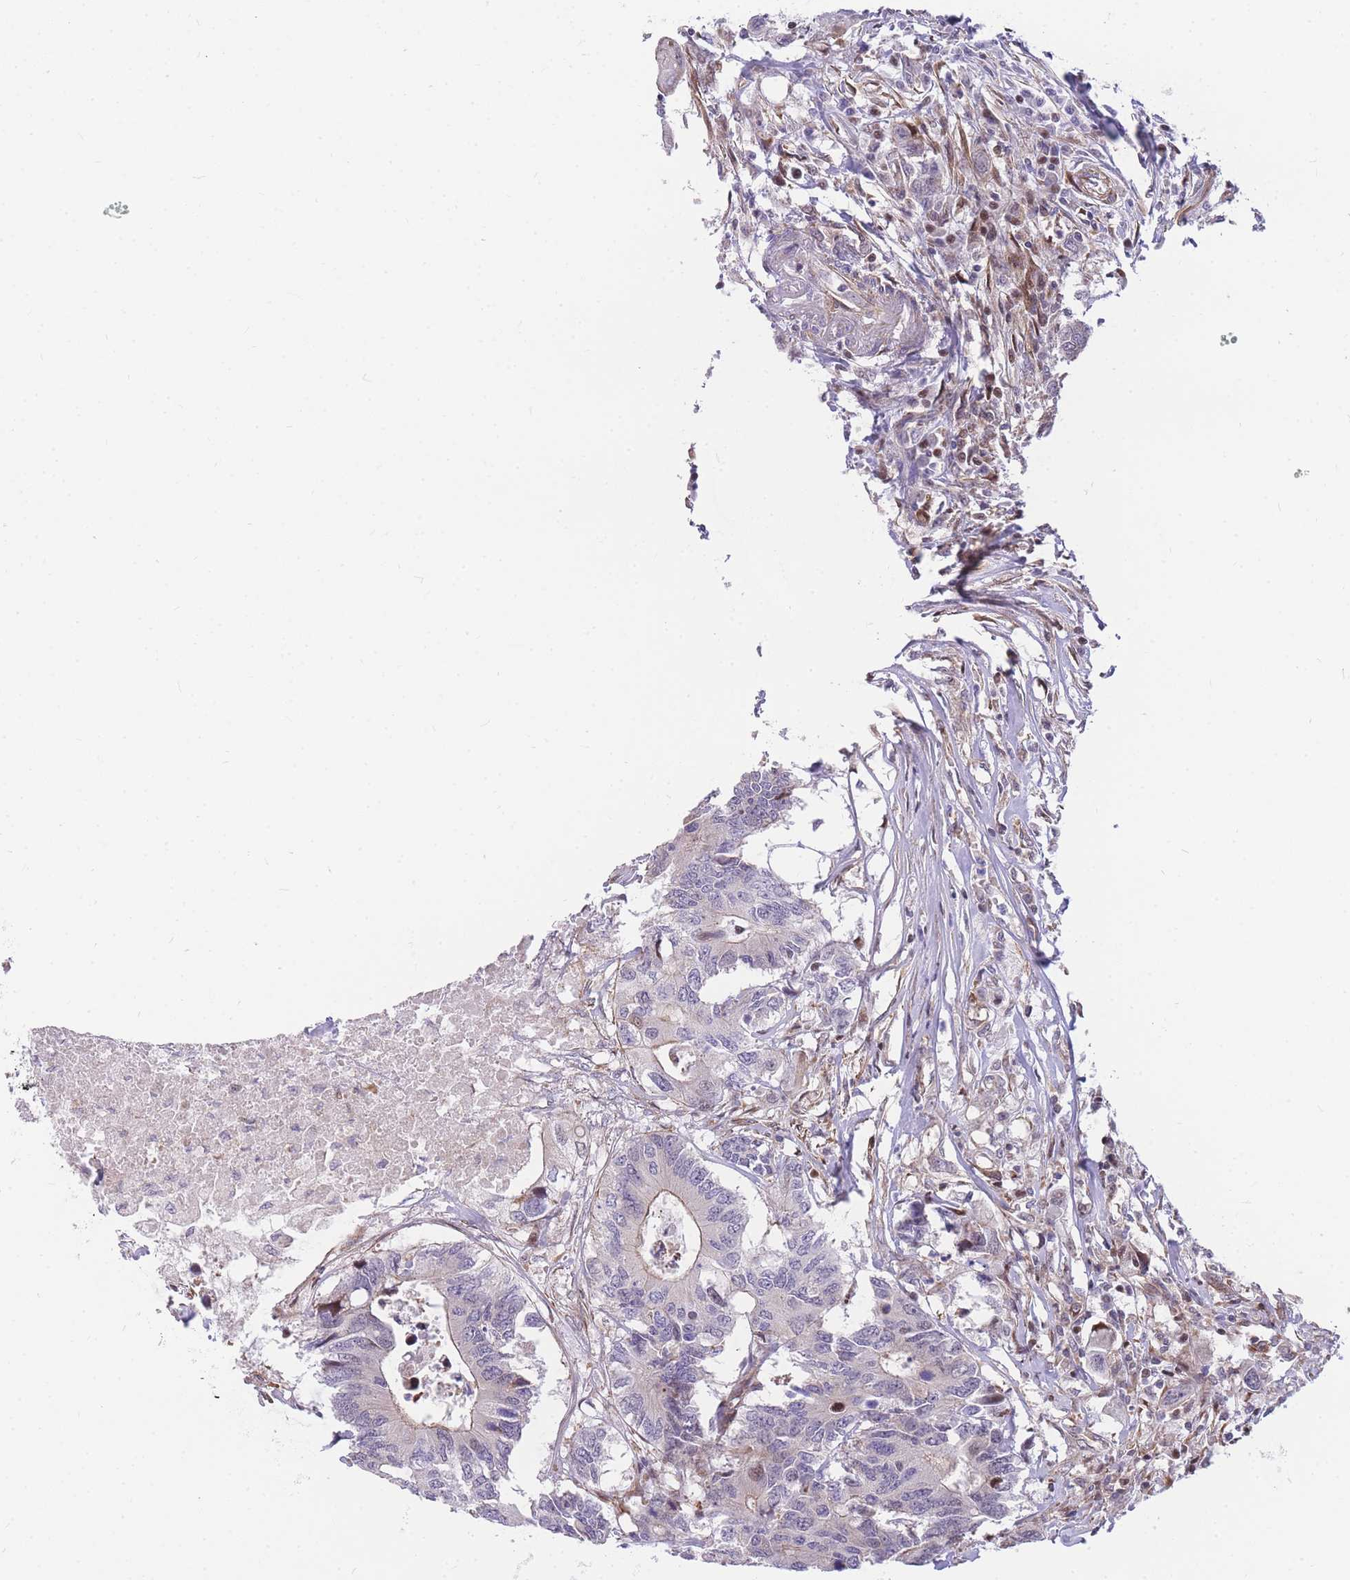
{"staining": {"intensity": "weak", "quantity": "<25%", "location": "cytoplasmic/membranous,nuclear"}, "tissue": "colorectal cancer", "cell_type": "Tumor cells", "image_type": "cancer", "snomed": [{"axis": "morphology", "description": "Adenocarcinoma, NOS"}, {"axis": "topography", "description": "Colon"}], "caption": "Tumor cells are negative for brown protein staining in adenocarcinoma (colorectal).", "gene": "S100PBP", "patient": {"sex": "male", "age": 71}}